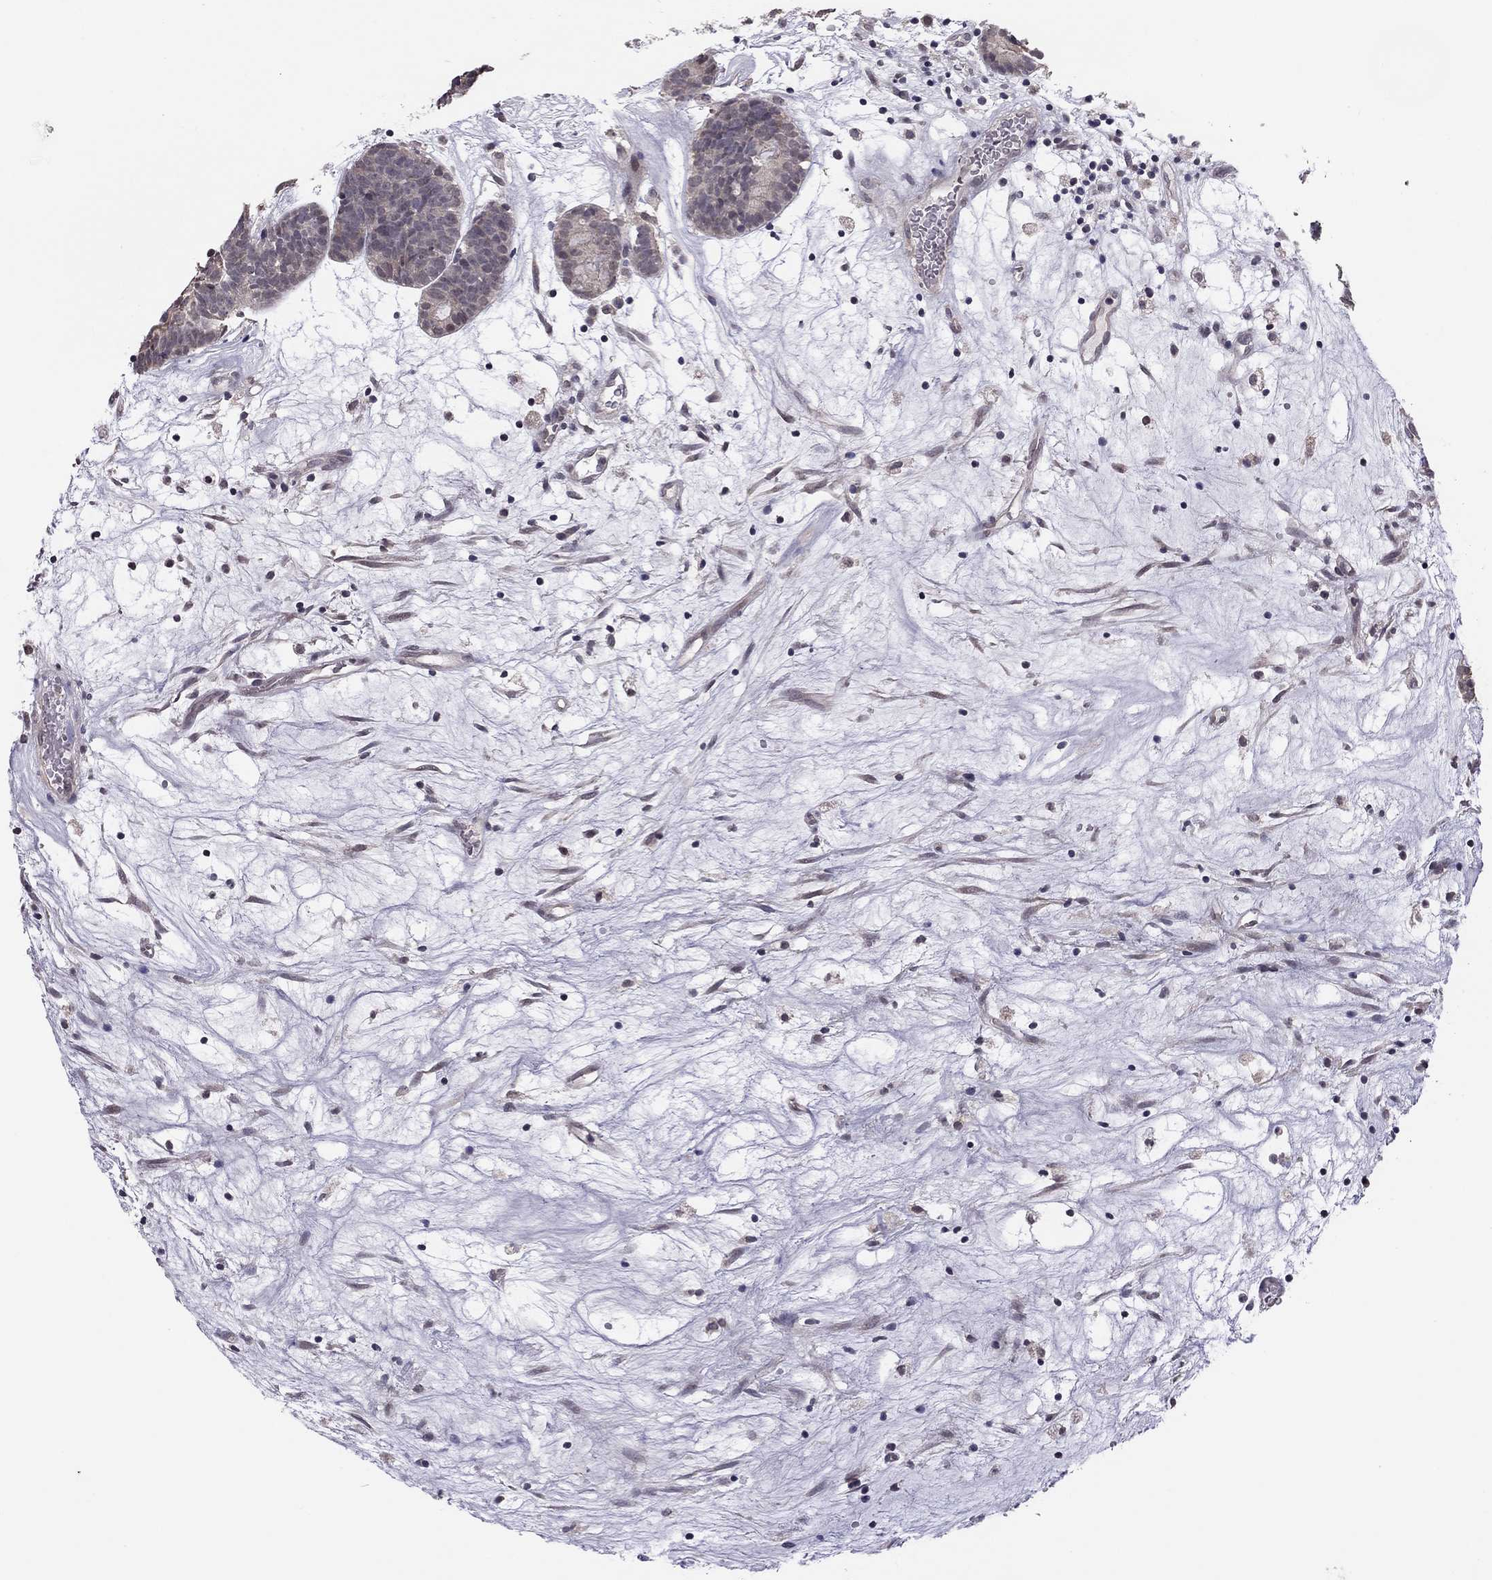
{"staining": {"intensity": "negative", "quantity": "none", "location": "none"}, "tissue": "head and neck cancer", "cell_type": "Tumor cells", "image_type": "cancer", "snomed": [{"axis": "morphology", "description": "Adenocarcinoma, NOS"}, {"axis": "topography", "description": "Head-Neck"}], "caption": "Tumor cells are negative for brown protein staining in adenocarcinoma (head and neck). (DAB IHC, high magnification).", "gene": "HSF2BP", "patient": {"sex": "female", "age": 81}}